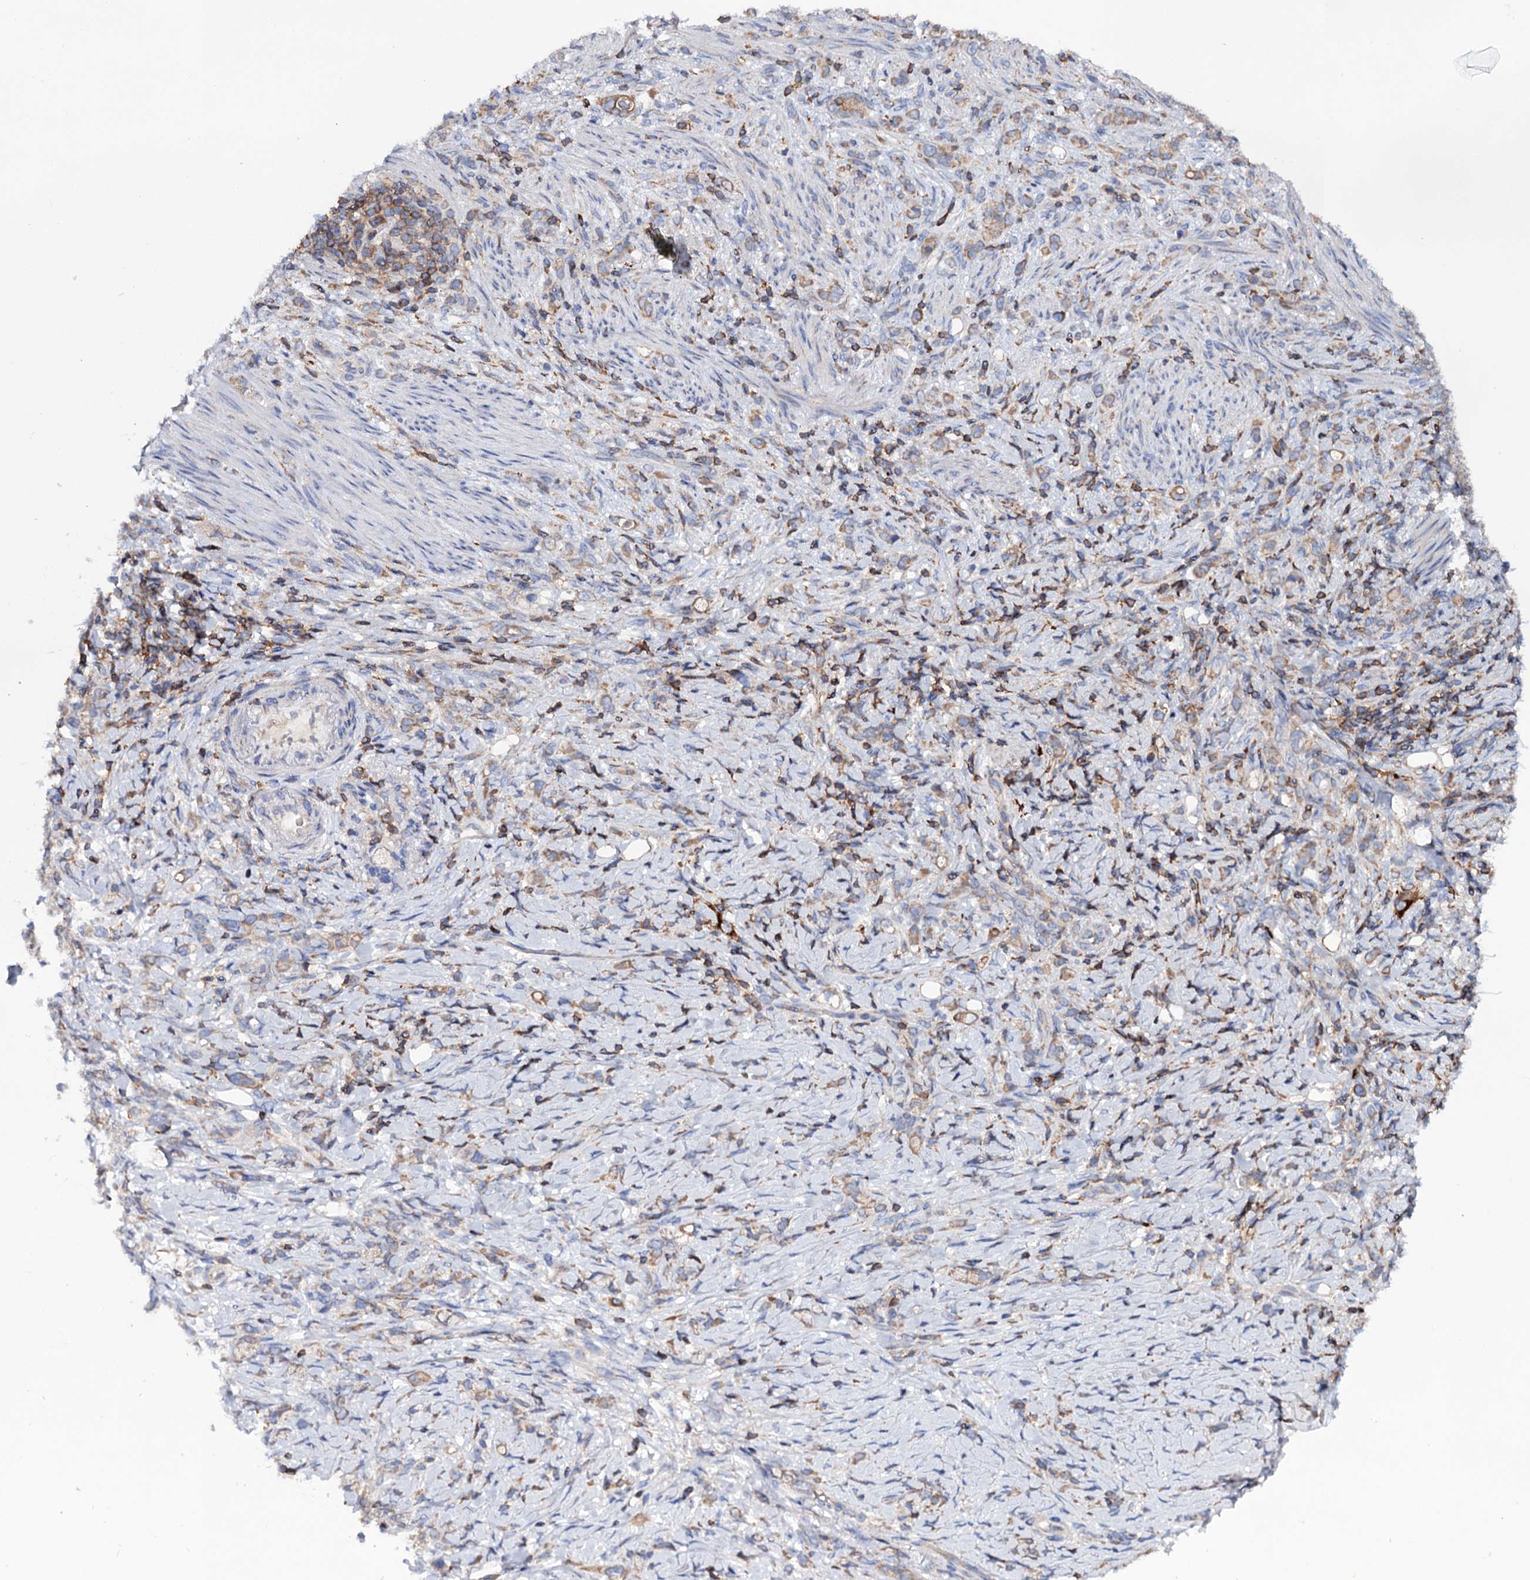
{"staining": {"intensity": "weak", "quantity": ">75%", "location": "cytoplasmic/membranous"}, "tissue": "stomach cancer", "cell_type": "Tumor cells", "image_type": "cancer", "snomed": [{"axis": "morphology", "description": "Adenocarcinoma, NOS"}, {"axis": "topography", "description": "Stomach"}], "caption": "Adenocarcinoma (stomach) stained with IHC reveals weak cytoplasmic/membranous positivity in approximately >75% of tumor cells.", "gene": "UBASH3B", "patient": {"sex": "female", "age": 79}}